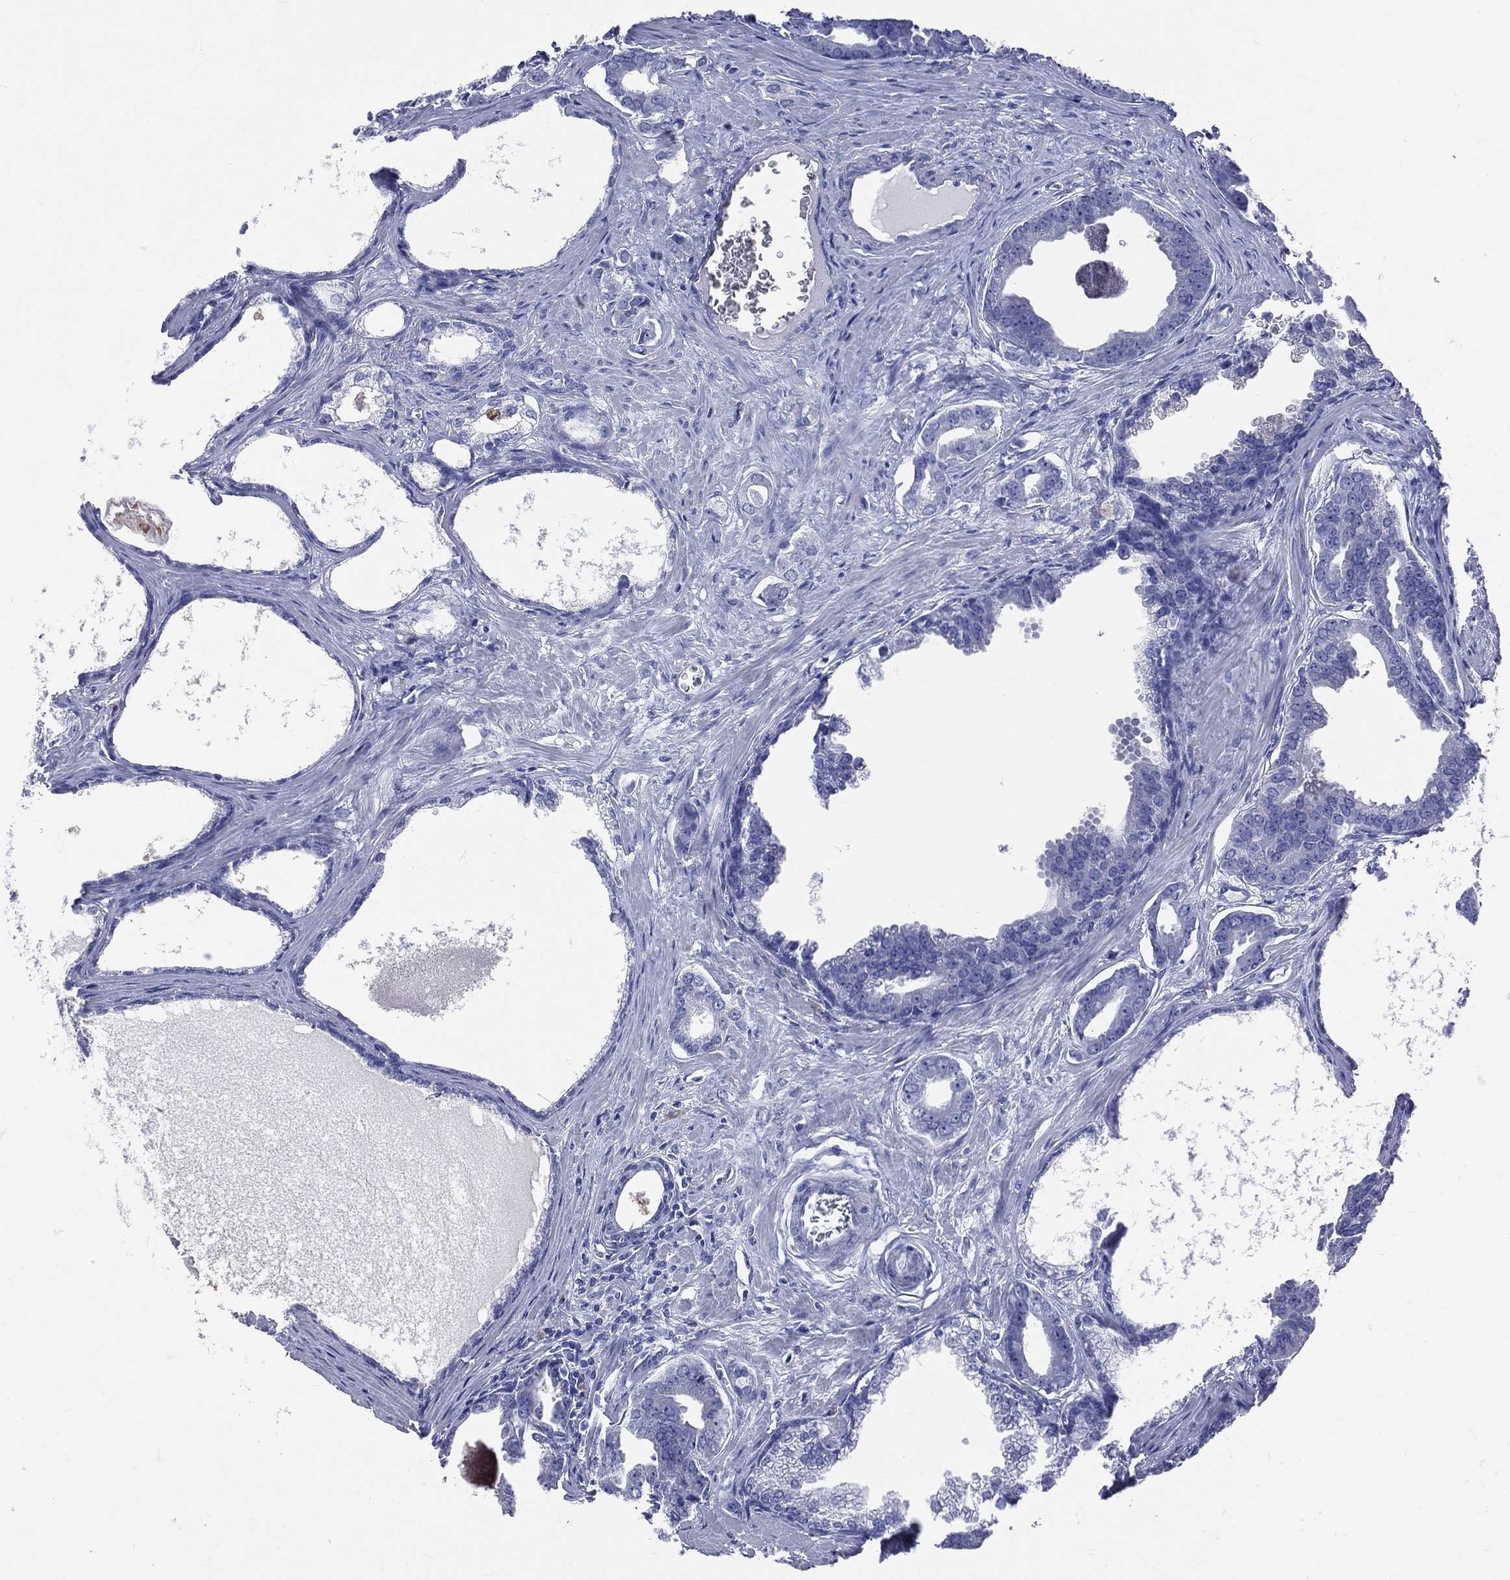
{"staining": {"intensity": "negative", "quantity": "none", "location": "none"}, "tissue": "prostate cancer", "cell_type": "Tumor cells", "image_type": "cancer", "snomed": [{"axis": "morphology", "description": "Adenocarcinoma, NOS"}, {"axis": "topography", "description": "Prostate"}], "caption": "This image is of prostate cancer (adenocarcinoma) stained with IHC to label a protein in brown with the nuclei are counter-stained blue. There is no positivity in tumor cells.", "gene": "PGLYRP1", "patient": {"sex": "male", "age": 66}}